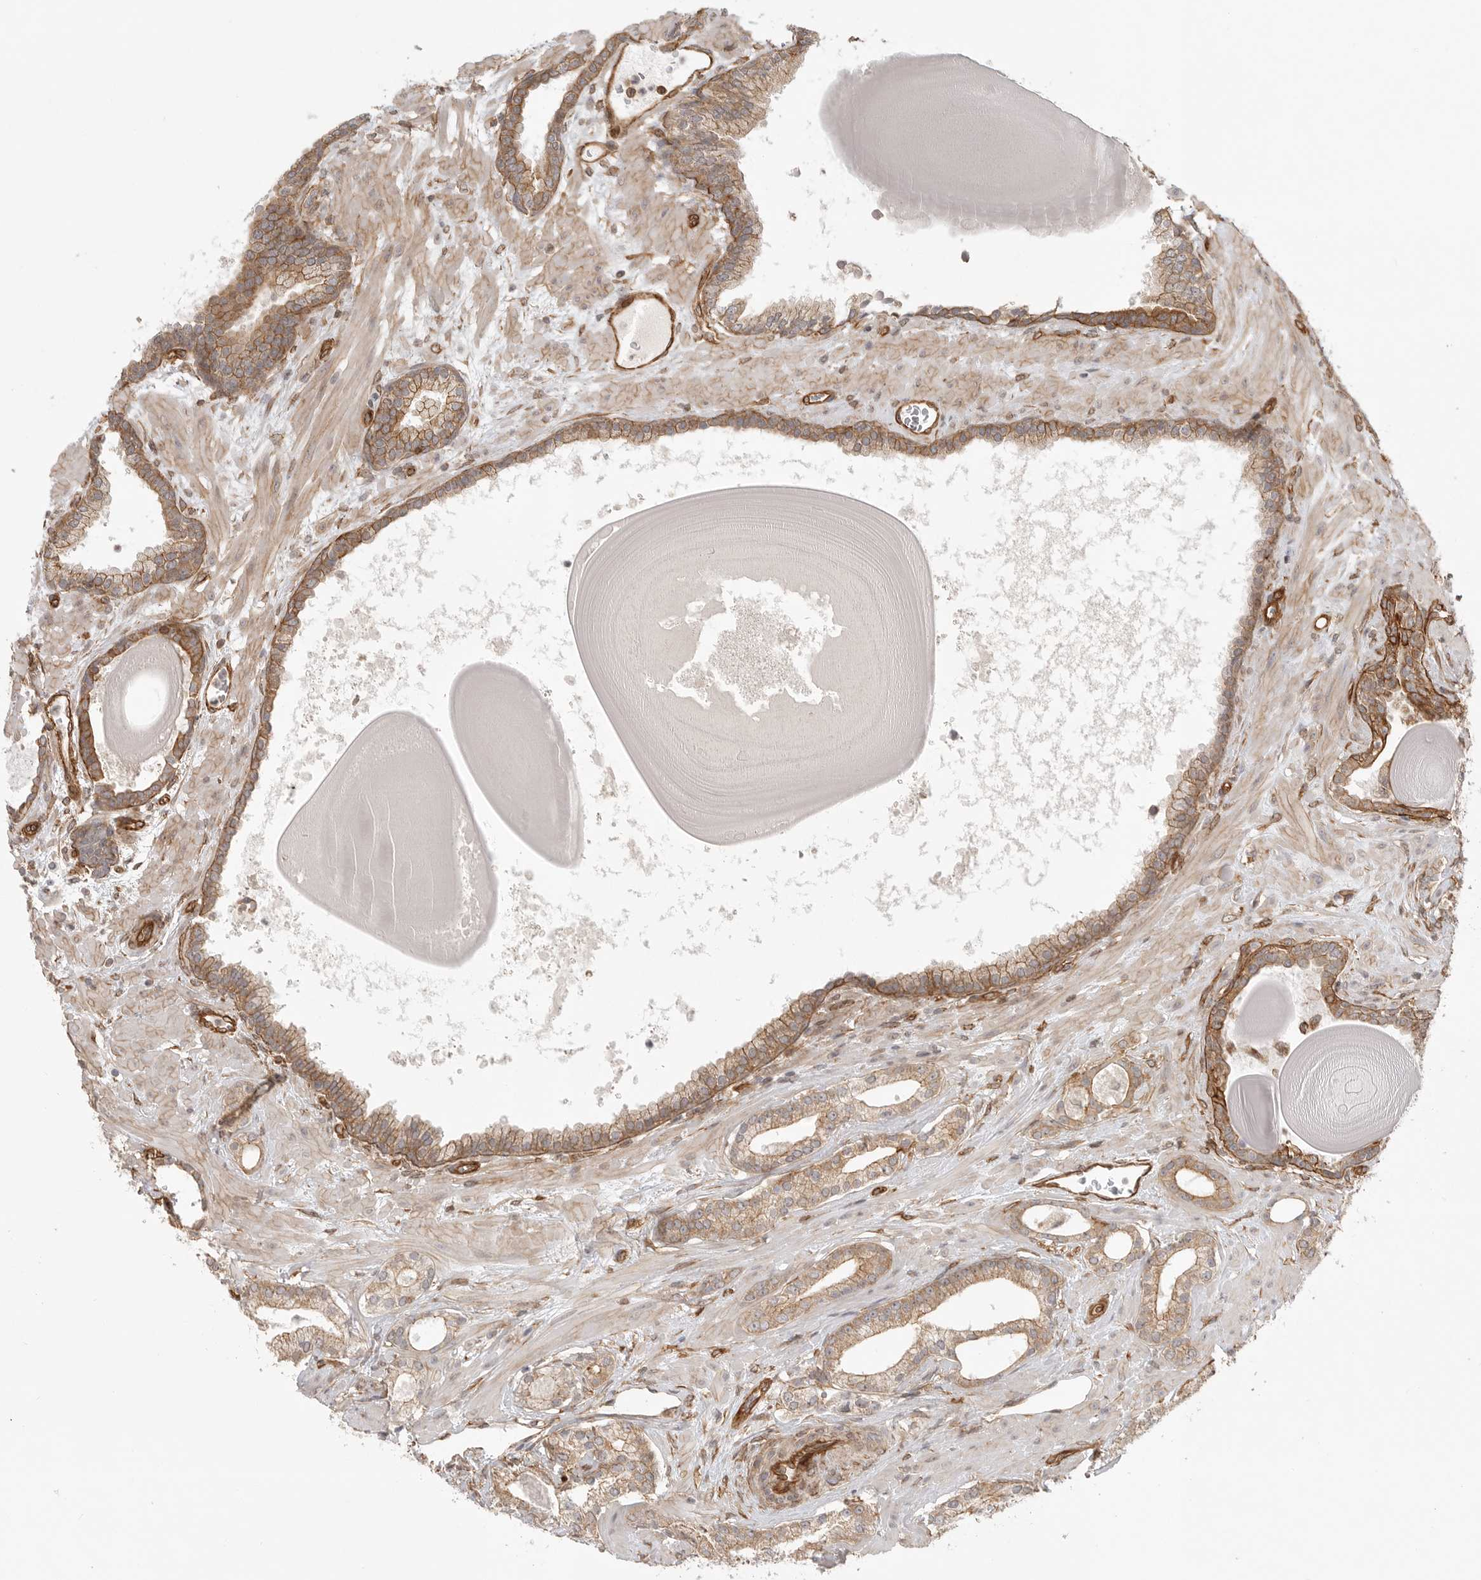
{"staining": {"intensity": "weak", "quantity": ">75%", "location": "cytoplasmic/membranous"}, "tissue": "prostate cancer", "cell_type": "Tumor cells", "image_type": "cancer", "snomed": [{"axis": "morphology", "description": "Adenocarcinoma, Low grade"}, {"axis": "topography", "description": "Prostate"}], "caption": "Prostate cancer tissue reveals weak cytoplasmic/membranous positivity in approximately >75% of tumor cells, visualized by immunohistochemistry.", "gene": "ATOH7", "patient": {"sex": "male", "age": 70}}